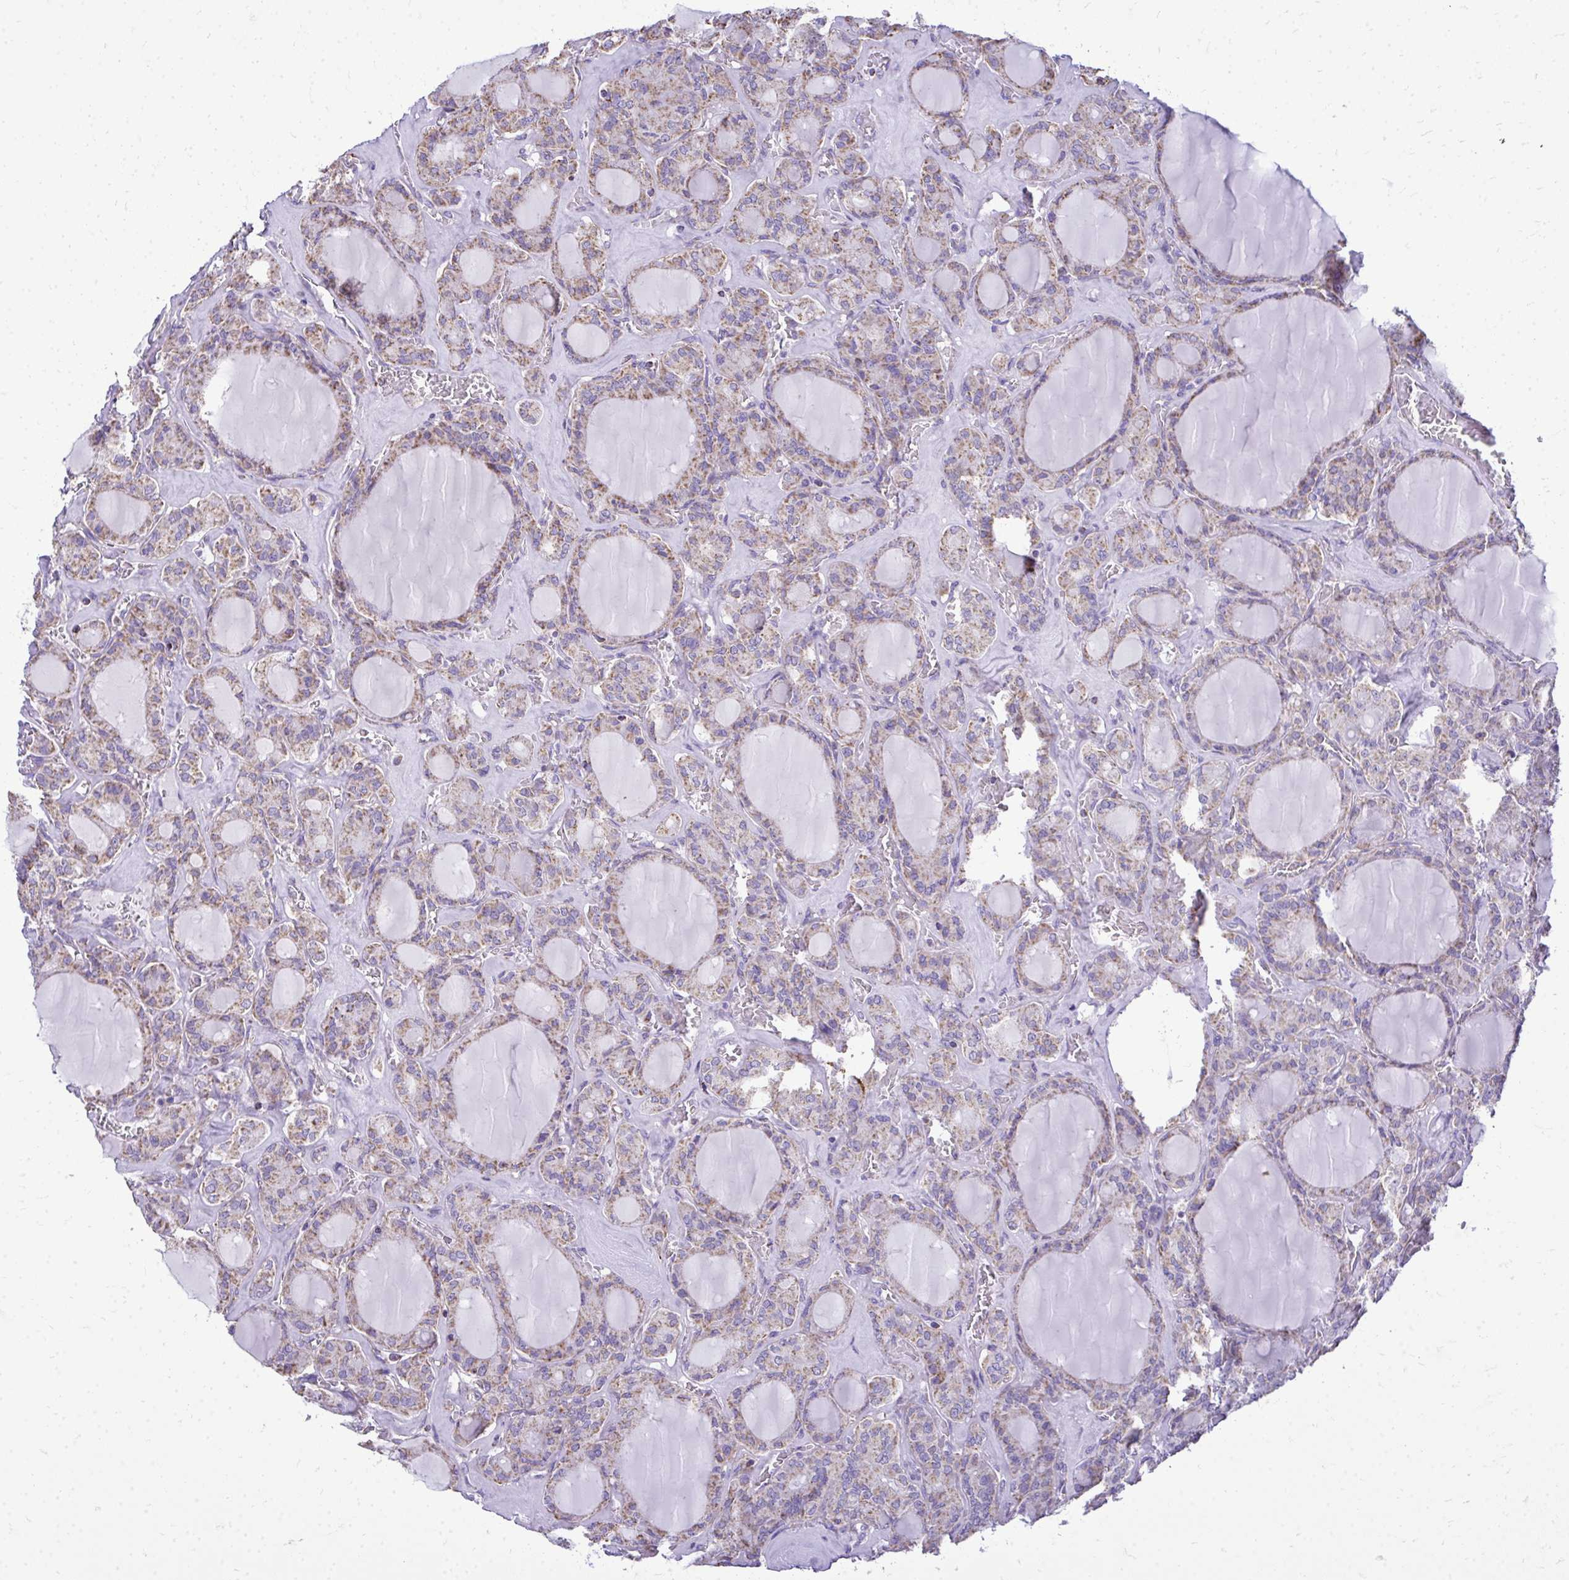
{"staining": {"intensity": "weak", "quantity": ">75%", "location": "cytoplasmic/membranous"}, "tissue": "thyroid cancer", "cell_type": "Tumor cells", "image_type": "cancer", "snomed": [{"axis": "morphology", "description": "Papillary adenocarcinoma, NOS"}, {"axis": "topography", "description": "Thyroid gland"}], "caption": "IHC image of thyroid cancer stained for a protein (brown), which exhibits low levels of weak cytoplasmic/membranous positivity in approximately >75% of tumor cells.", "gene": "MPZL2", "patient": {"sex": "male", "age": 87}}